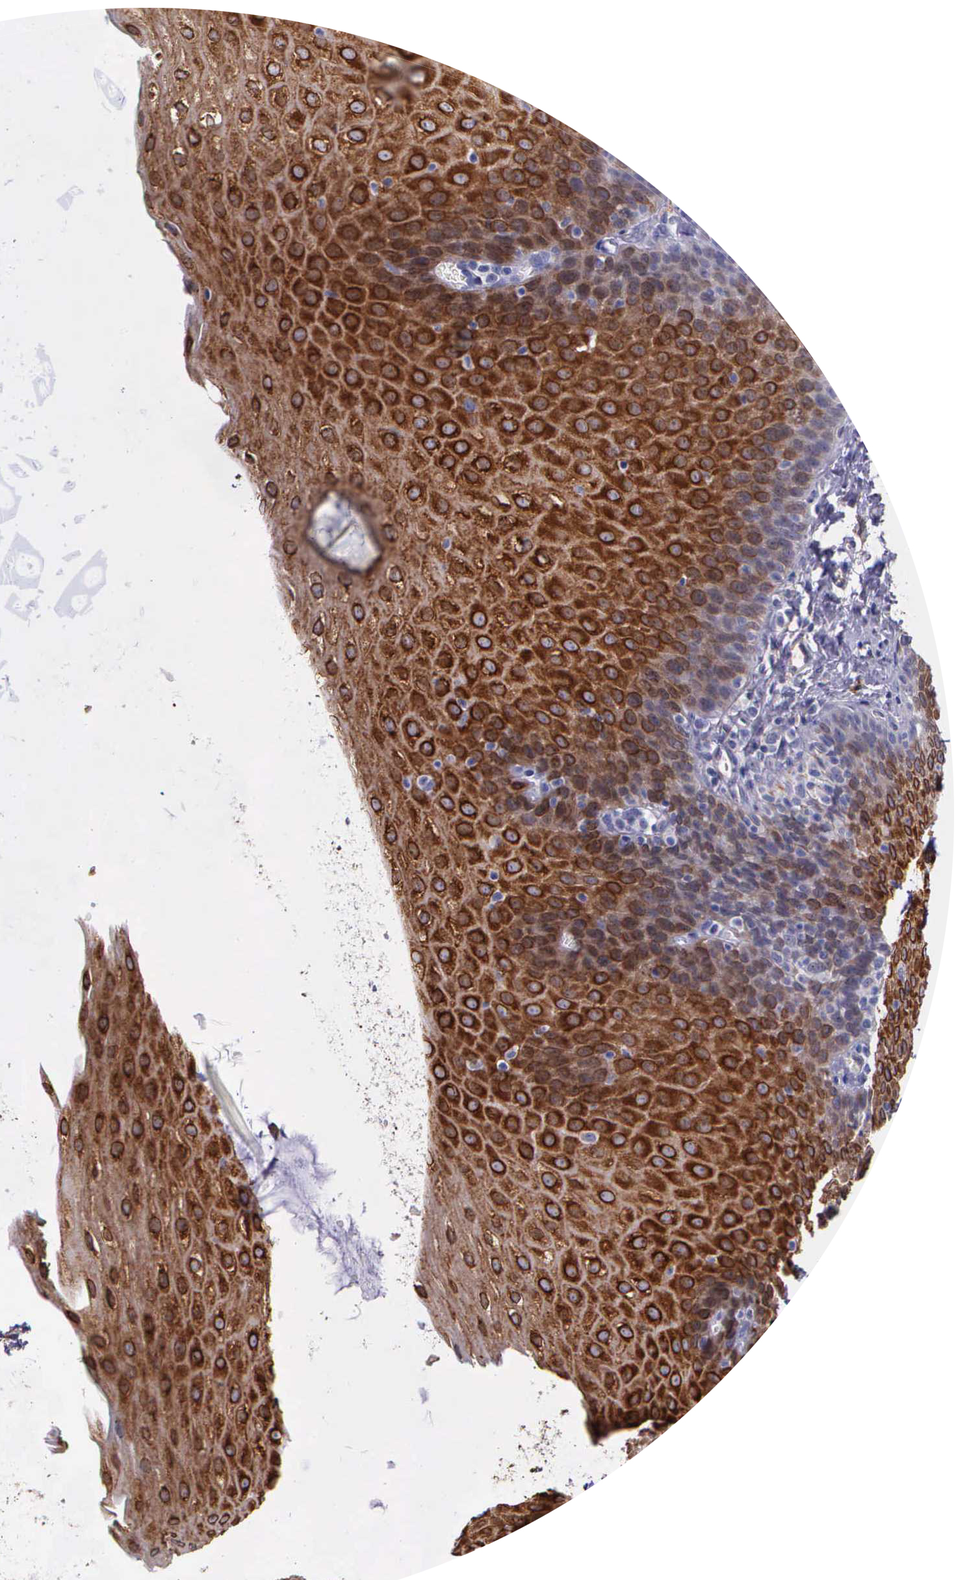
{"staining": {"intensity": "strong", "quantity": ">75%", "location": "cytoplasmic/membranous"}, "tissue": "esophagus", "cell_type": "Squamous epithelial cells", "image_type": "normal", "snomed": [{"axis": "morphology", "description": "Normal tissue, NOS"}, {"axis": "topography", "description": "Esophagus"}], "caption": "Esophagus stained for a protein (brown) demonstrates strong cytoplasmic/membranous positive expression in approximately >75% of squamous epithelial cells.", "gene": "AHNAK2", "patient": {"sex": "female", "age": 61}}